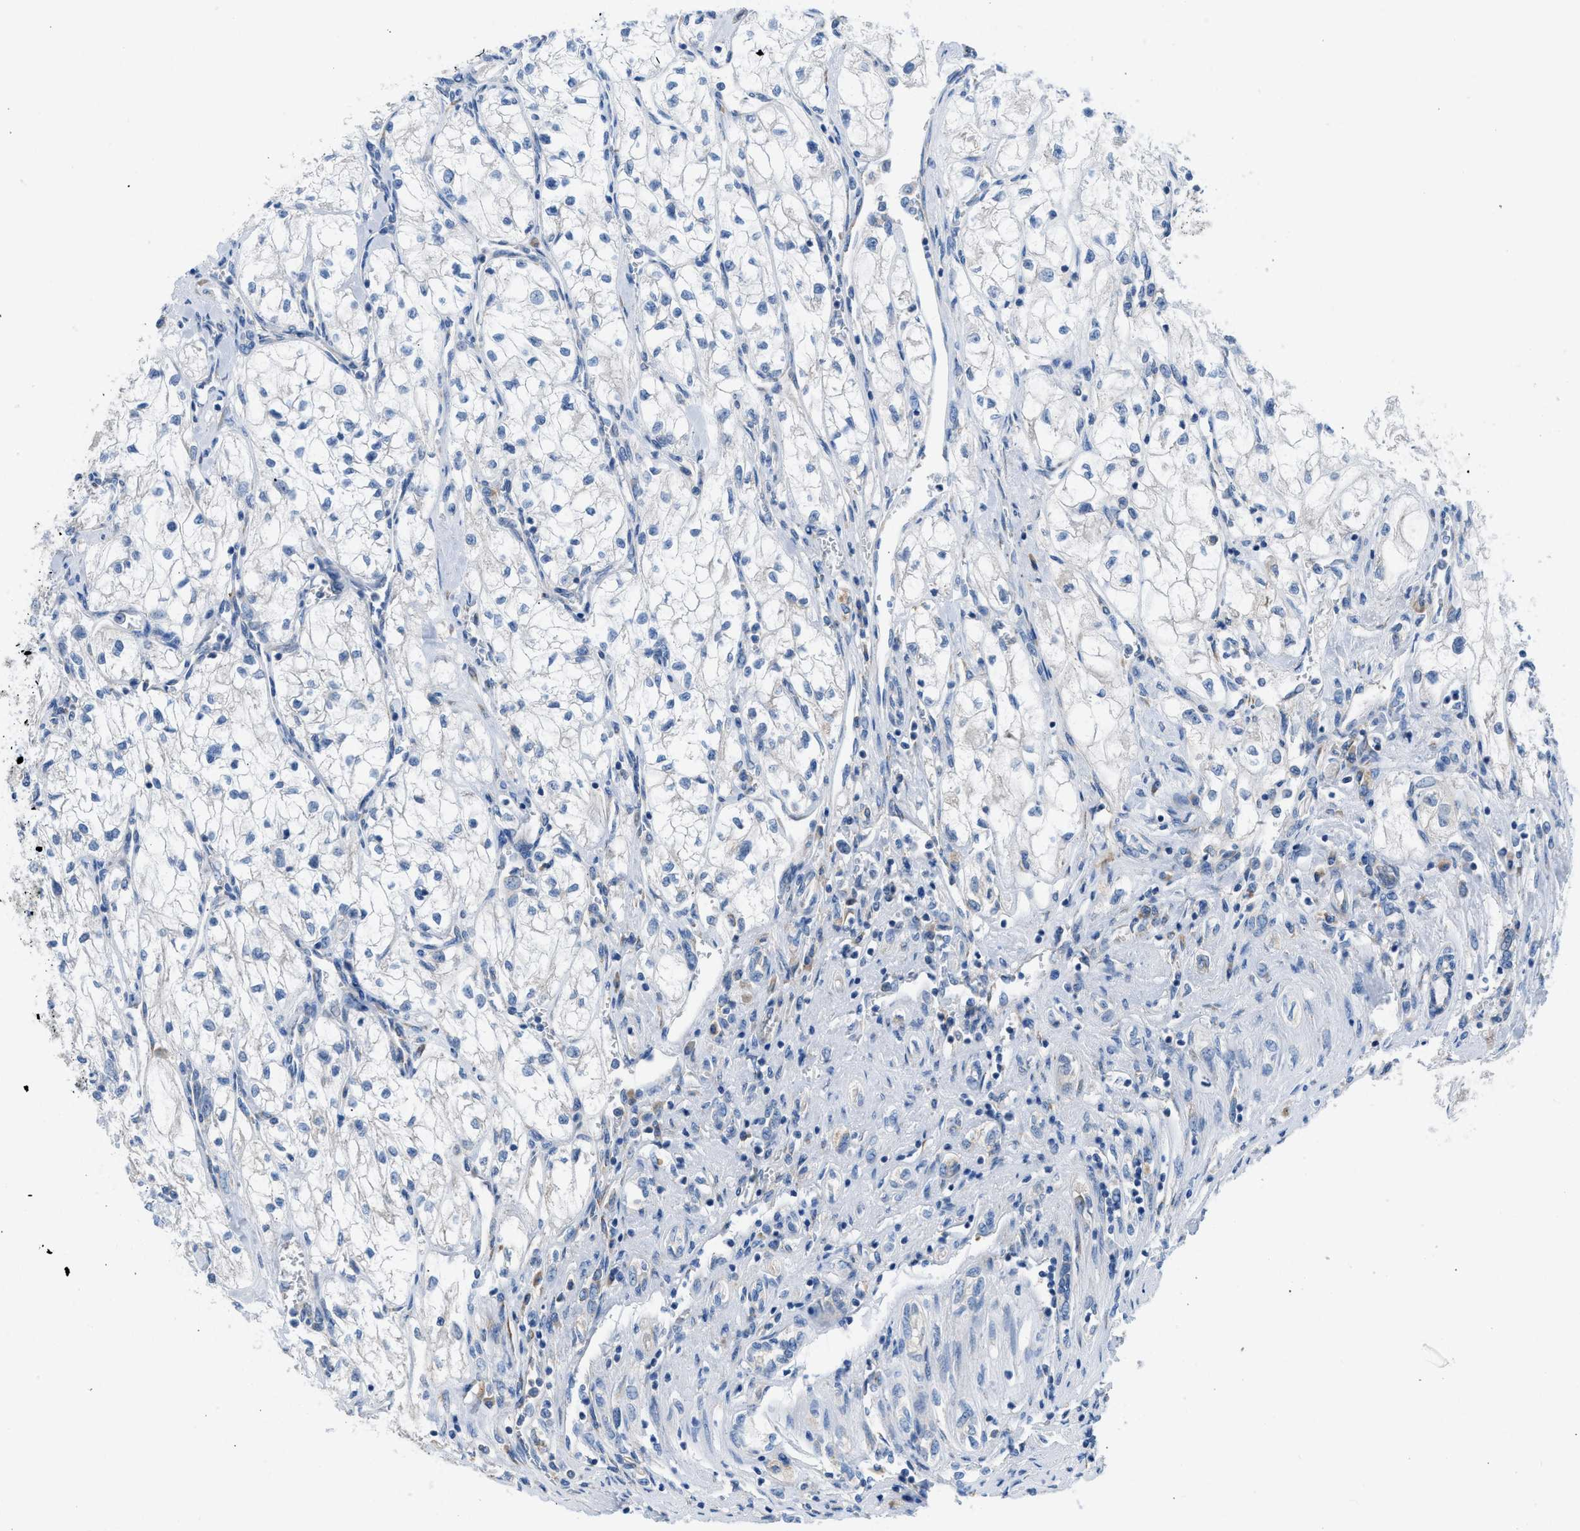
{"staining": {"intensity": "negative", "quantity": "none", "location": "none"}, "tissue": "renal cancer", "cell_type": "Tumor cells", "image_type": "cancer", "snomed": [{"axis": "morphology", "description": "Adenocarcinoma, NOS"}, {"axis": "topography", "description": "Kidney"}], "caption": "Immunohistochemical staining of adenocarcinoma (renal) exhibits no significant staining in tumor cells. Nuclei are stained in blue.", "gene": "BNC2", "patient": {"sex": "female", "age": 70}}